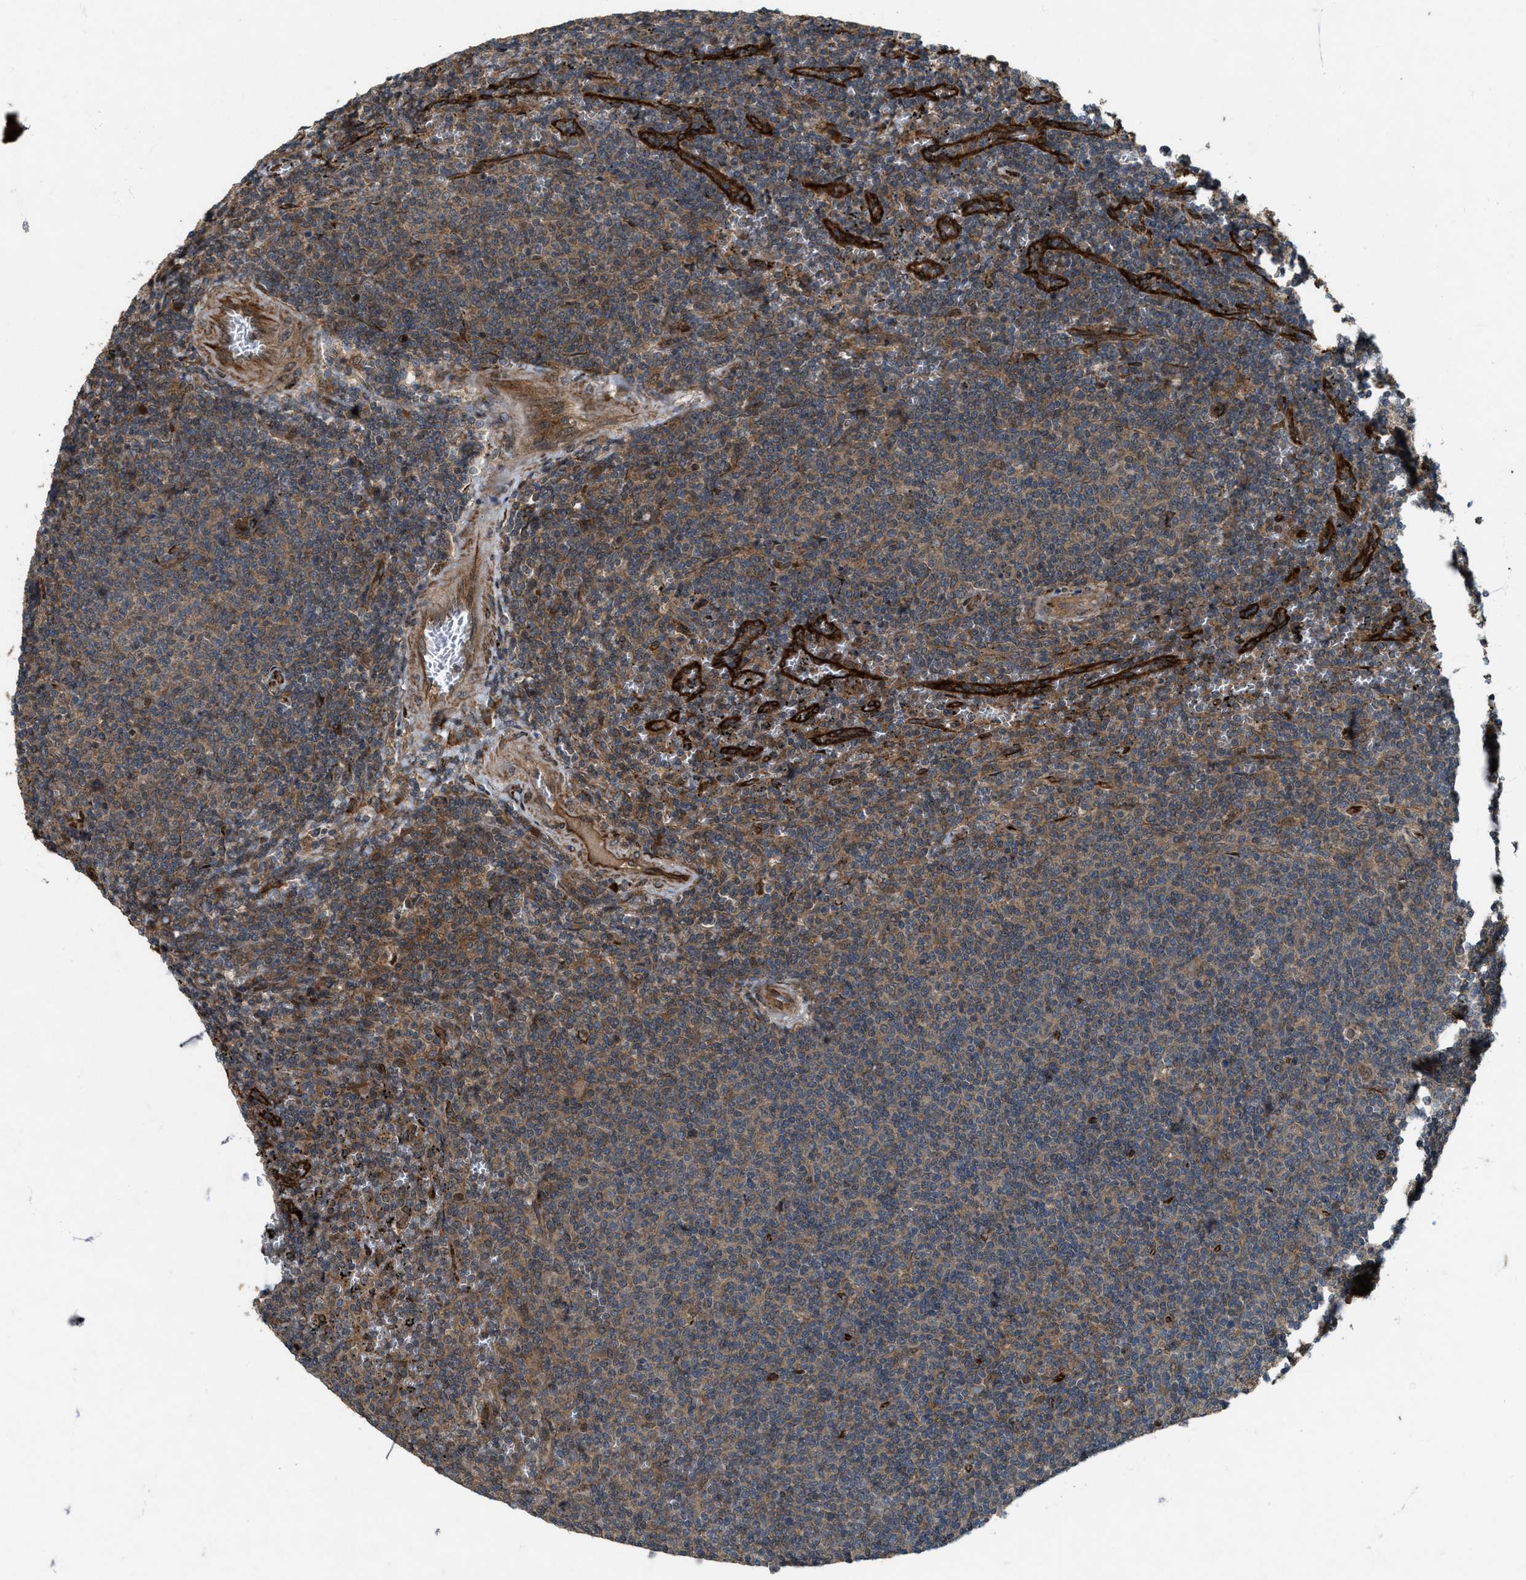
{"staining": {"intensity": "weak", "quantity": ">75%", "location": "cytoplasmic/membranous"}, "tissue": "lymphoma", "cell_type": "Tumor cells", "image_type": "cancer", "snomed": [{"axis": "morphology", "description": "Malignant lymphoma, non-Hodgkin's type, Low grade"}, {"axis": "topography", "description": "Spleen"}], "caption": "An immunohistochemistry (IHC) micrograph of tumor tissue is shown. Protein staining in brown highlights weak cytoplasmic/membranous positivity in lymphoma within tumor cells.", "gene": "LRRC72", "patient": {"sex": "female", "age": 50}}